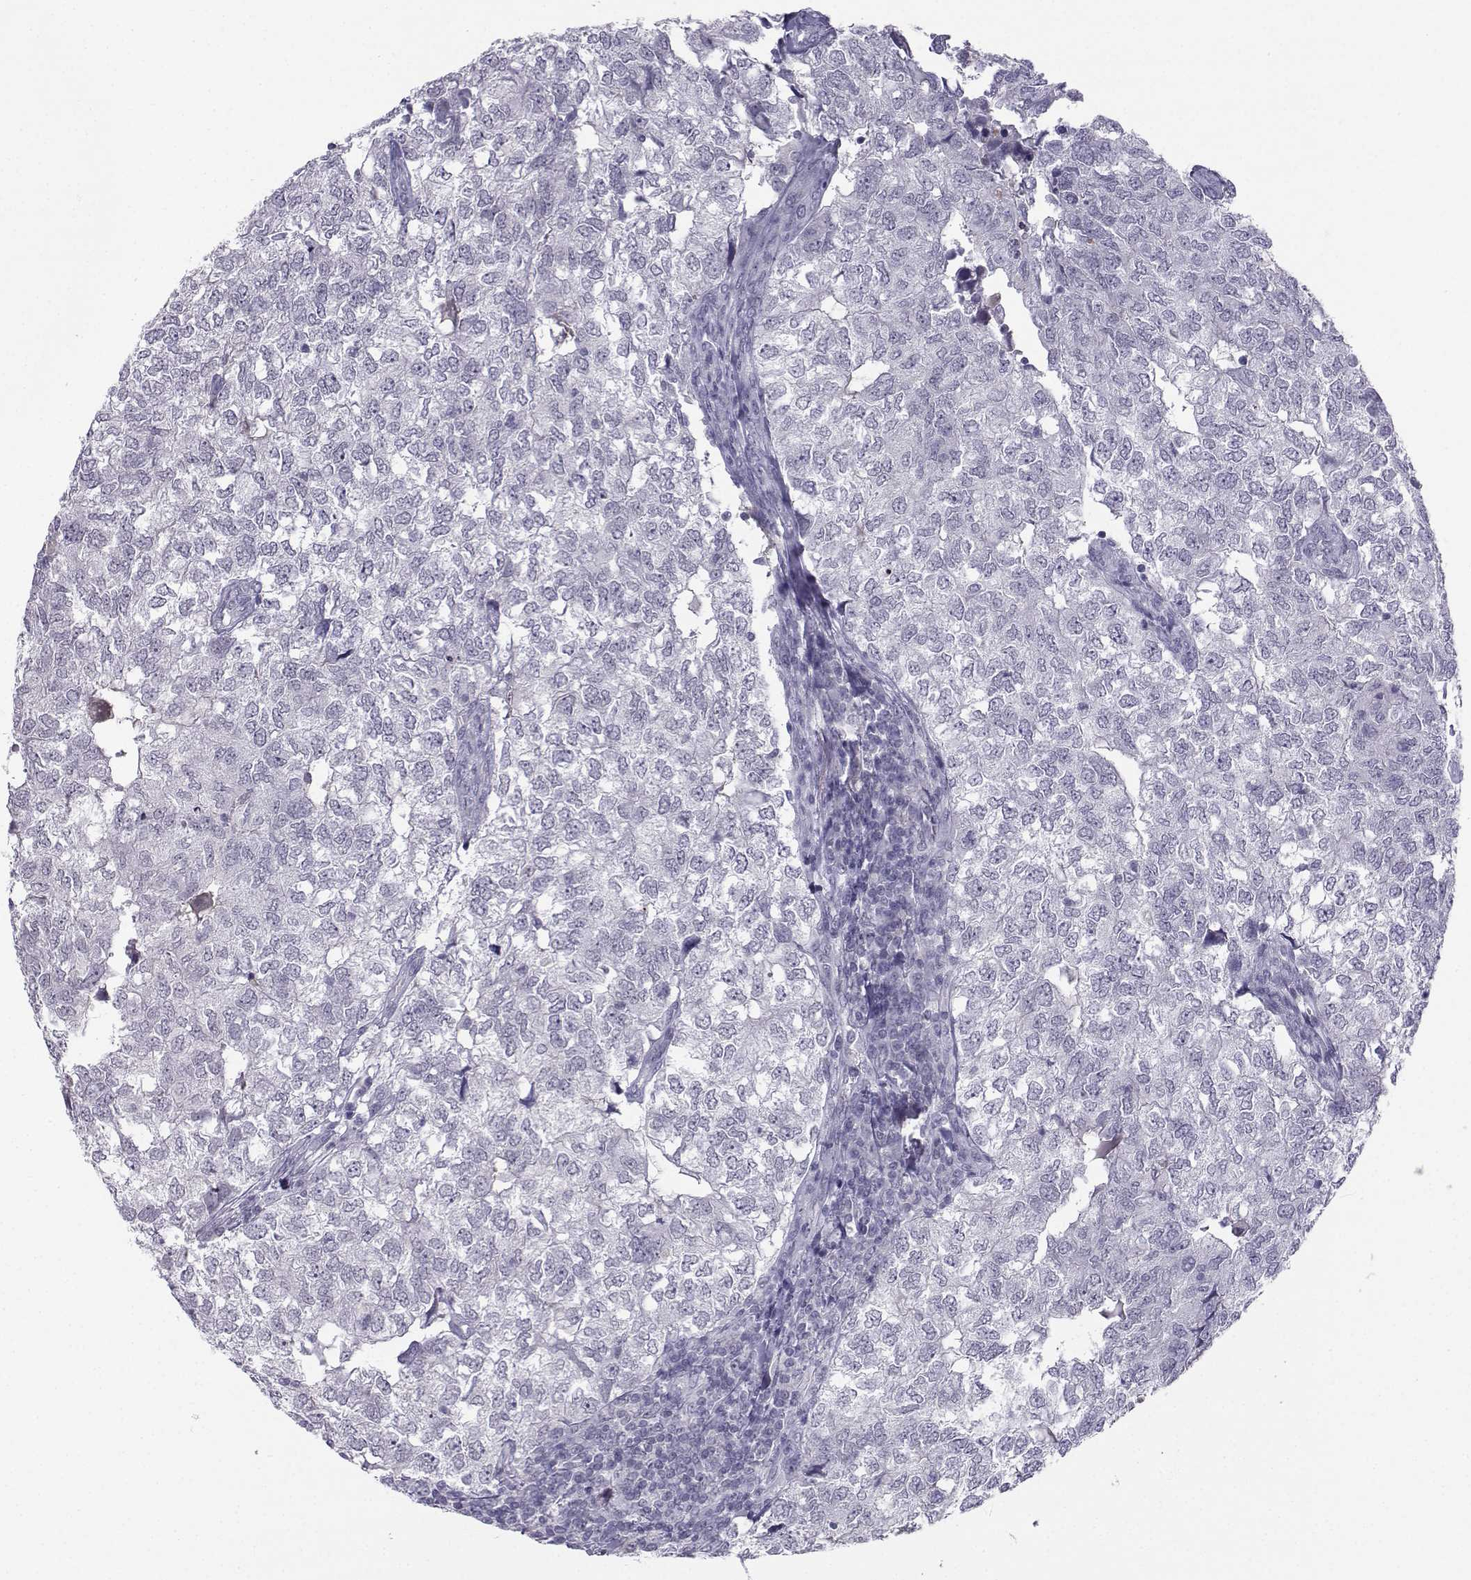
{"staining": {"intensity": "negative", "quantity": "none", "location": "none"}, "tissue": "breast cancer", "cell_type": "Tumor cells", "image_type": "cancer", "snomed": [{"axis": "morphology", "description": "Duct carcinoma"}, {"axis": "topography", "description": "Breast"}], "caption": "High power microscopy micrograph of an IHC image of breast cancer (invasive ductal carcinoma), revealing no significant positivity in tumor cells.", "gene": "LHX1", "patient": {"sex": "female", "age": 30}}